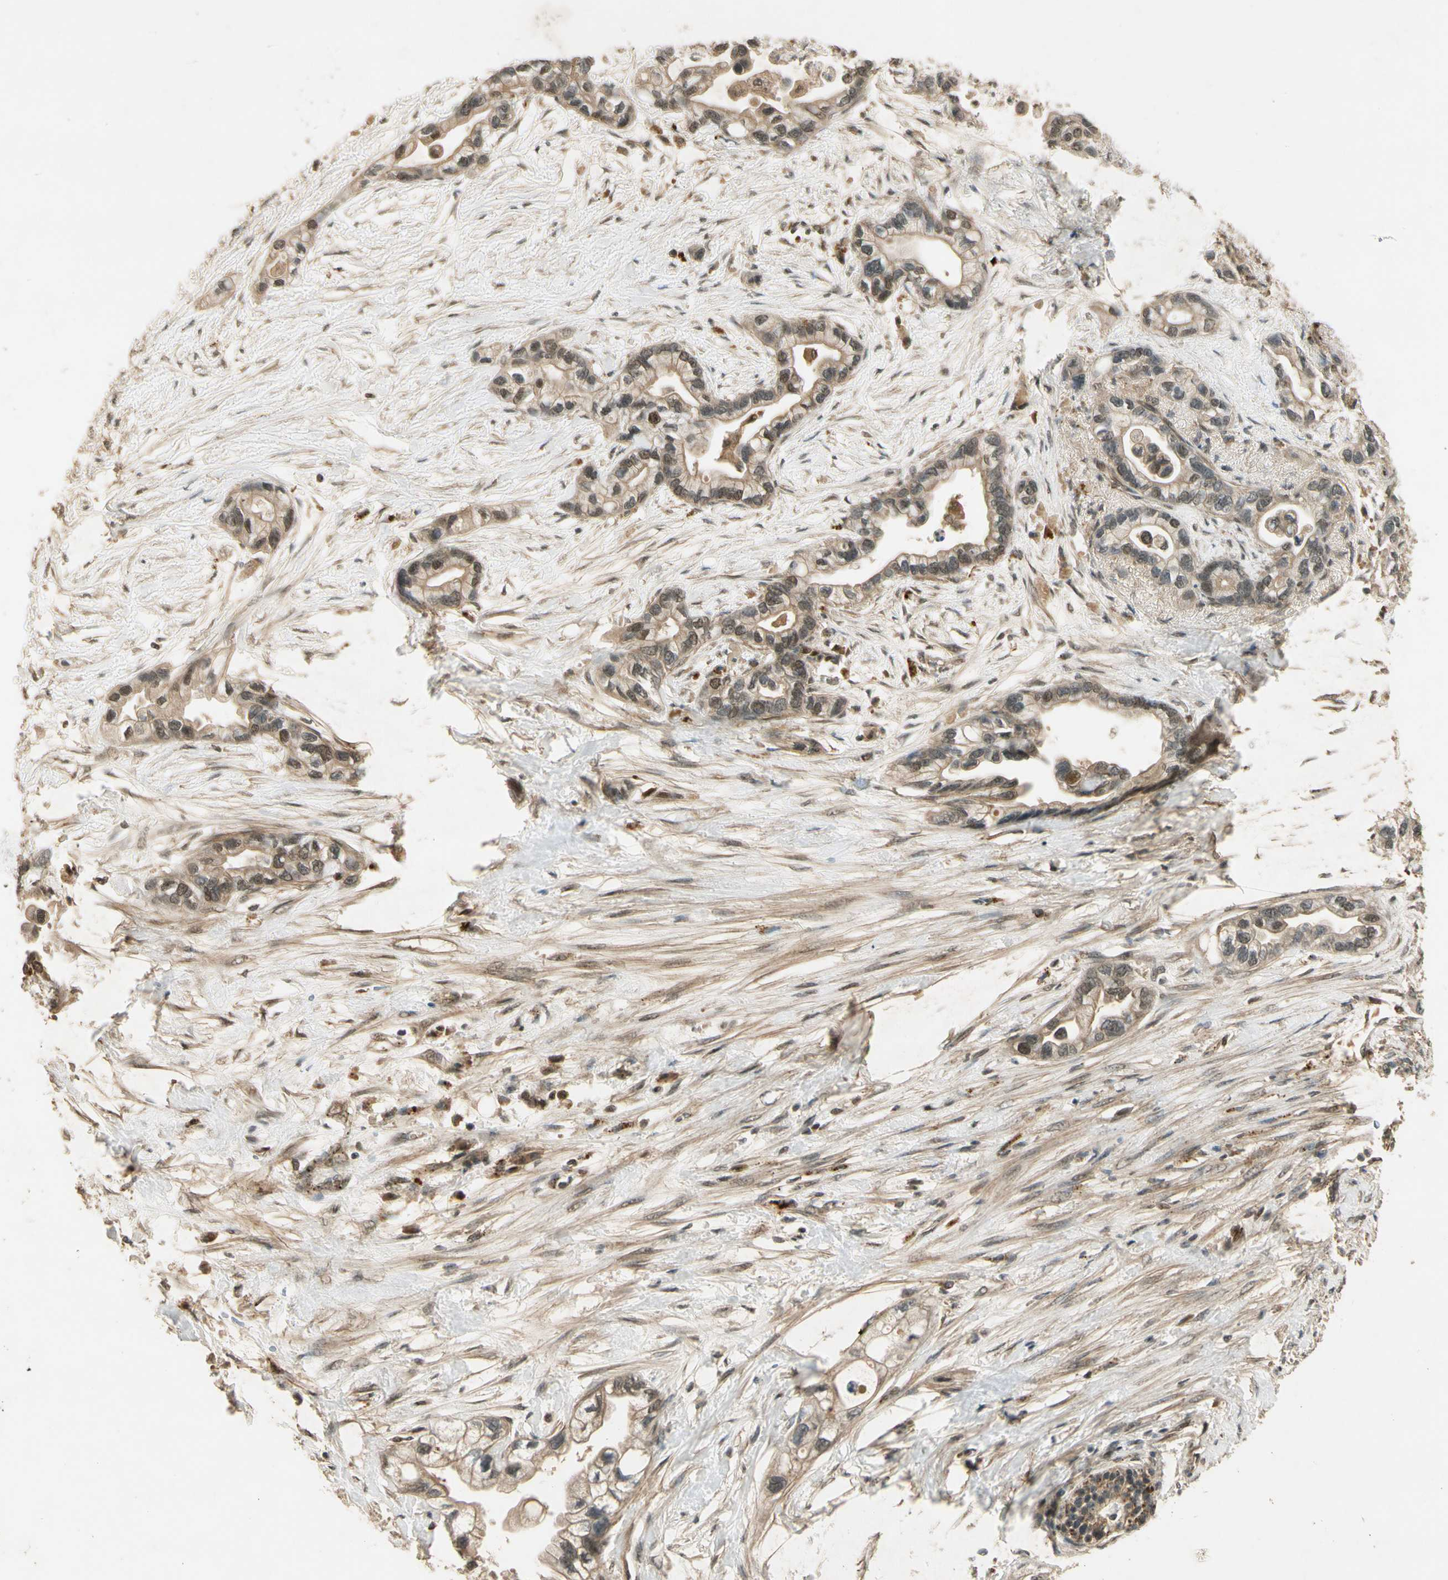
{"staining": {"intensity": "moderate", "quantity": ">75%", "location": "nuclear"}, "tissue": "pancreatic cancer", "cell_type": "Tumor cells", "image_type": "cancer", "snomed": [{"axis": "morphology", "description": "Adenocarcinoma, NOS"}, {"axis": "topography", "description": "Pancreas"}], "caption": "The histopathology image demonstrates staining of pancreatic cancer (adenocarcinoma), revealing moderate nuclear protein staining (brown color) within tumor cells.", "gene": "GMEB2", "patient": {"sex": "female", "age": 77}}